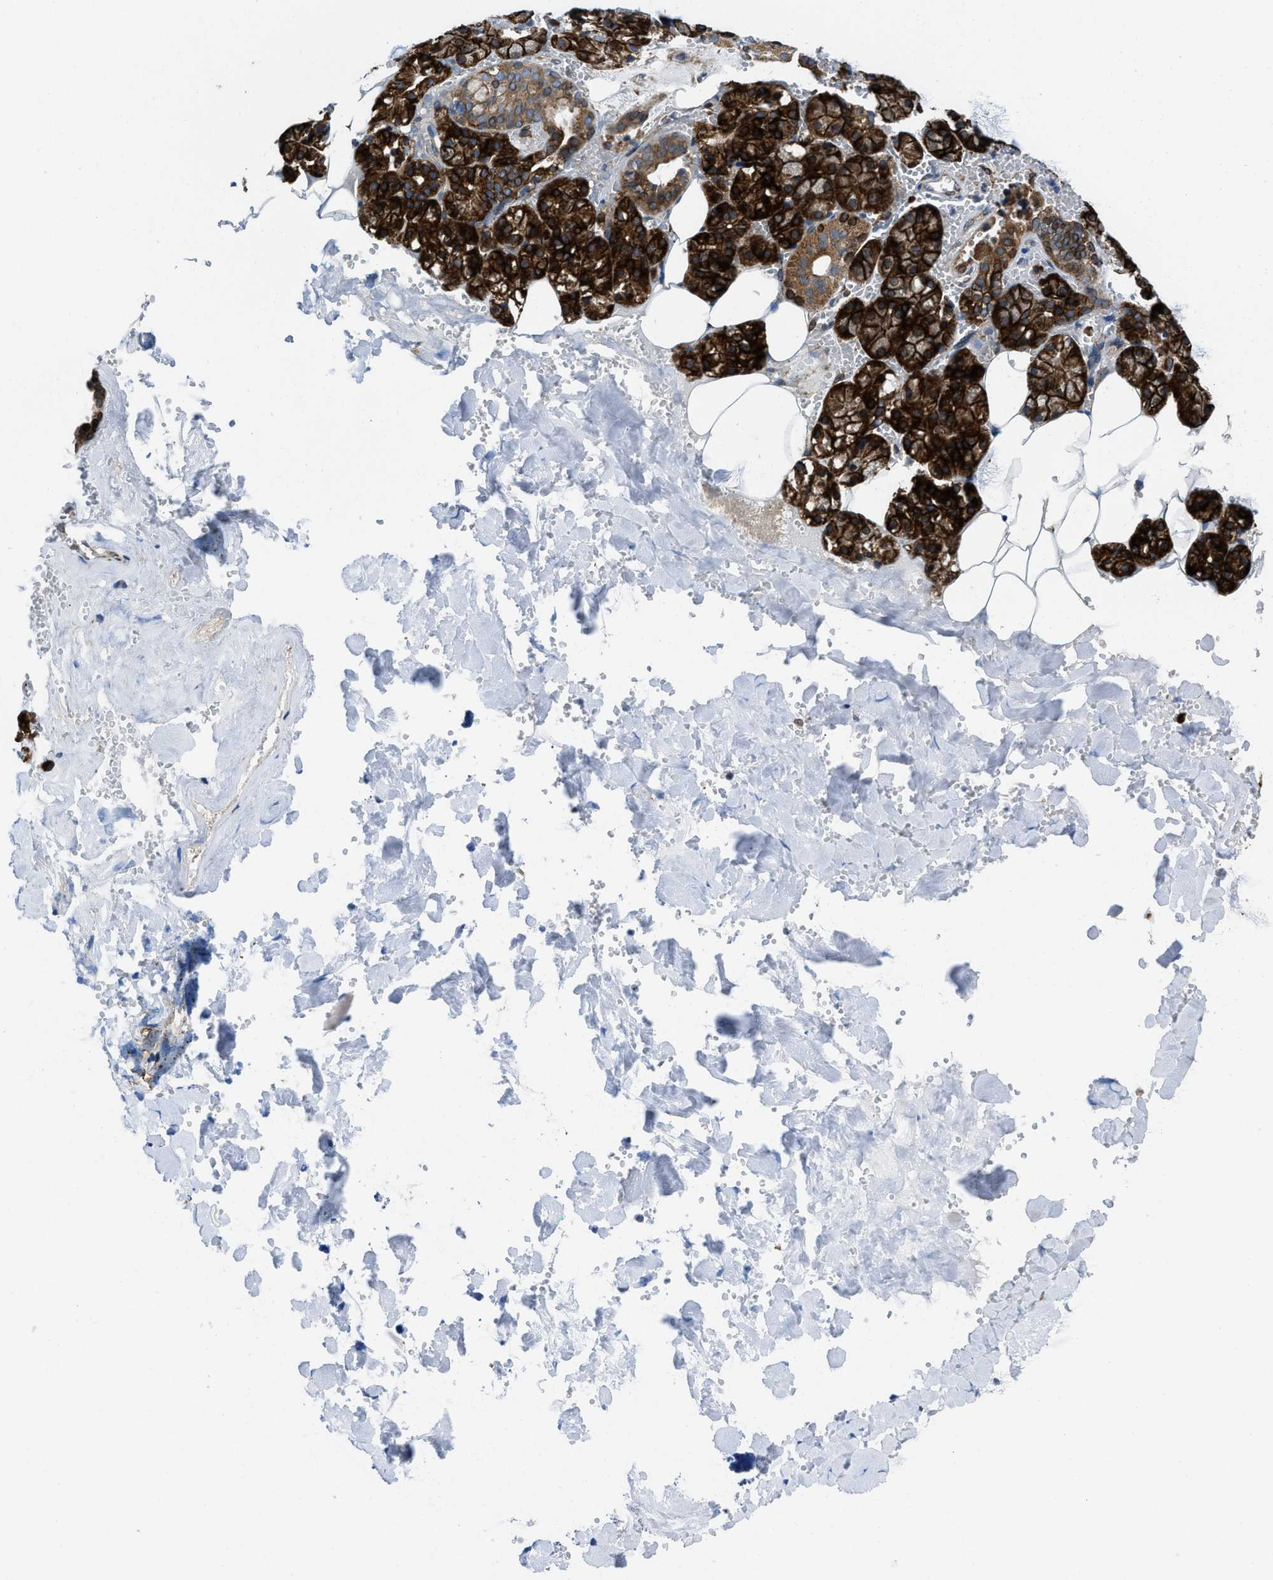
{"staining": {"intensity": "strong", "quantity": ">75%", "location": "cytoplasmic/membranous"}, "tissue": "salivary gland", "cell_type": "Glandular cells", "image_type": "normal", "snomed": [{"axis": "morphology", "description": "Normal tissue, NOS"}, {"axis": "topography", "description": "Salivary gland"}], "caption": "Immunohistochemistry micrograph of normal salivary gland stained for a protein (brown), which exhibits high levels of strong cytoplasmic/membranous staining in about >75% of glandular cells.", "gene": "ERLIN2", "patient": {"sex": "male", "age": 62}}